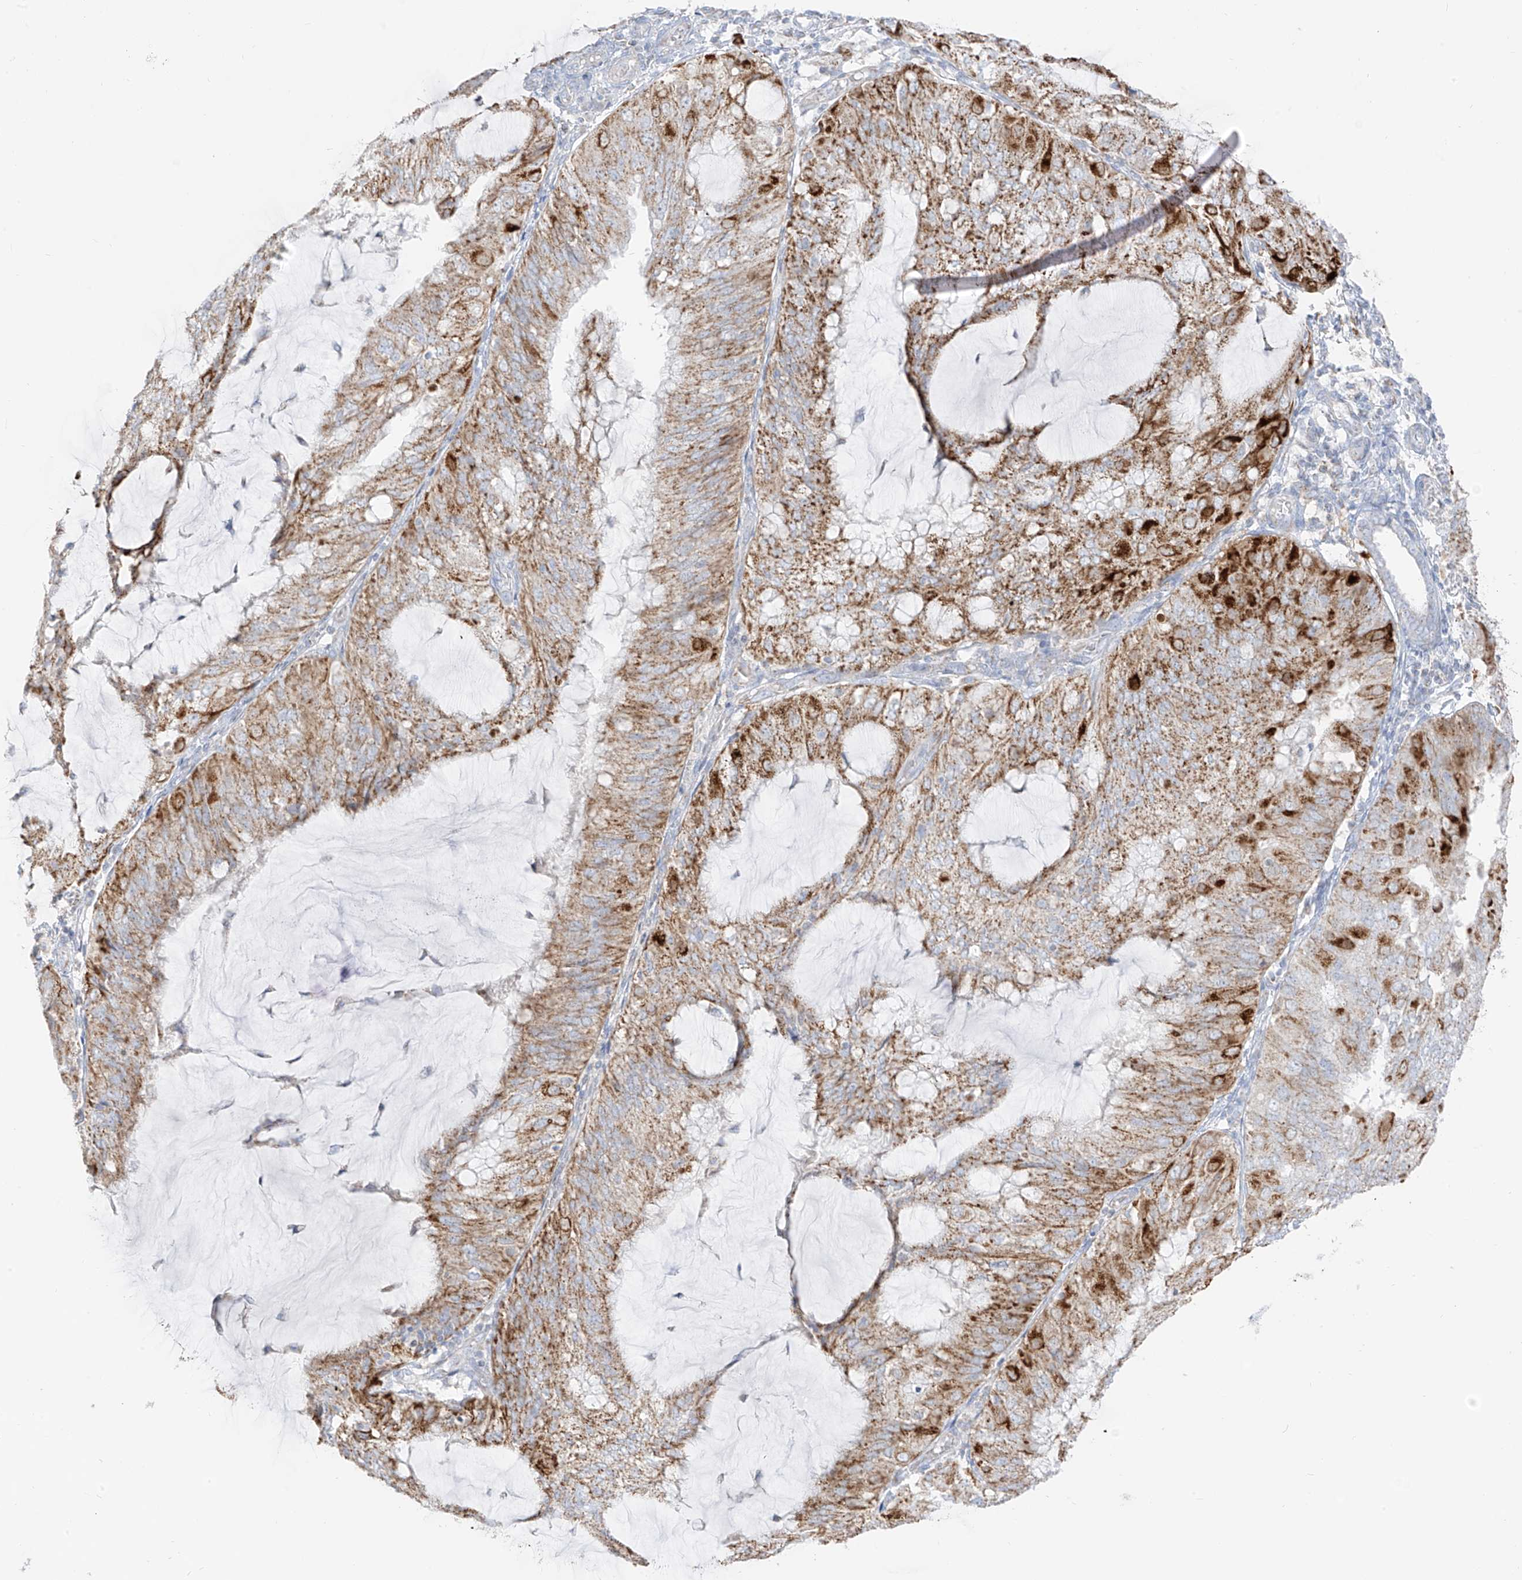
{"staining": {"intensity": "moderate", "quantity": ">75%", "location": "cytoplasmic/membranous"}, "tissue": "endometrial cancer", "cell_type": "Tumor cells", "image_type": "cancer", "snomed": [{"axis": "morphology", "description": "Adenocarcinoma, NOS"}, {"axis": "topography", "description": "Endometrium"}], "caption": "A histopathology image showing moderate cytoplasmic/membranous staining in about >75% of tumor cells in adenocarcinoma (endometrial), as visualized by brown immunohistochemical staining.", "gene": "ETHE1", "patient": {"sex": "female", "age": 81}}